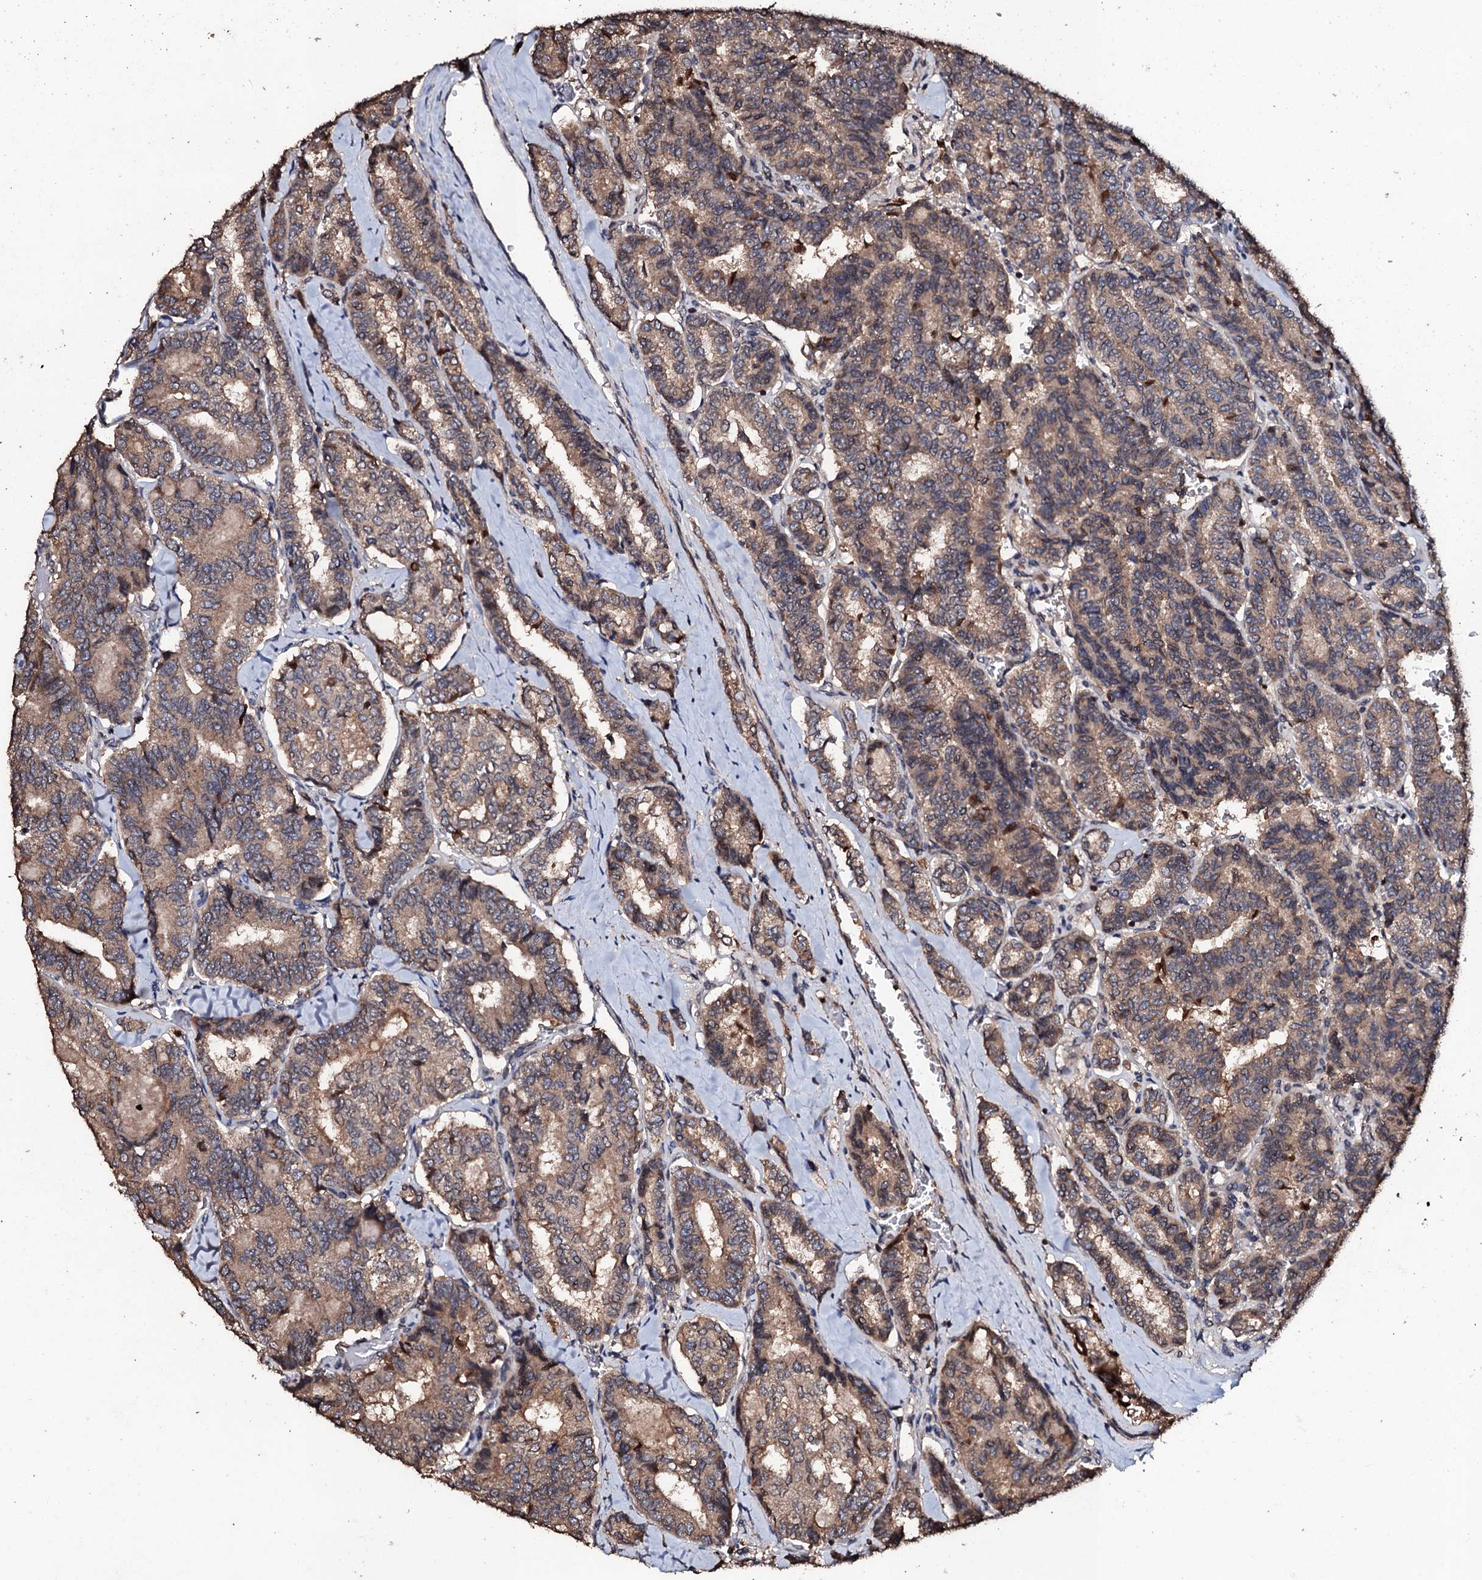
{"staining": {"intensity": "moderate", "quantity": ">75%", "location": "cytoplasmic/membranous"}, "tissue": "thyroid cancer", "cell_type": "Tumor cells", "image_type": "cancer", "snomed": [{"axis": "morphology", "description": "Papillary adenocarcinoma, NOS"}, {"axis": "topography", "description": "Thyroid gland"}], "caption": "Thyroid cancer tissue reveals moderate cytoplasmic/membranous expression in approximately >75% of tumor cells, visualized by immunohistochemistry.", "gene": "SDHAF2", "patient": {"sex": "female", "age": 35}}